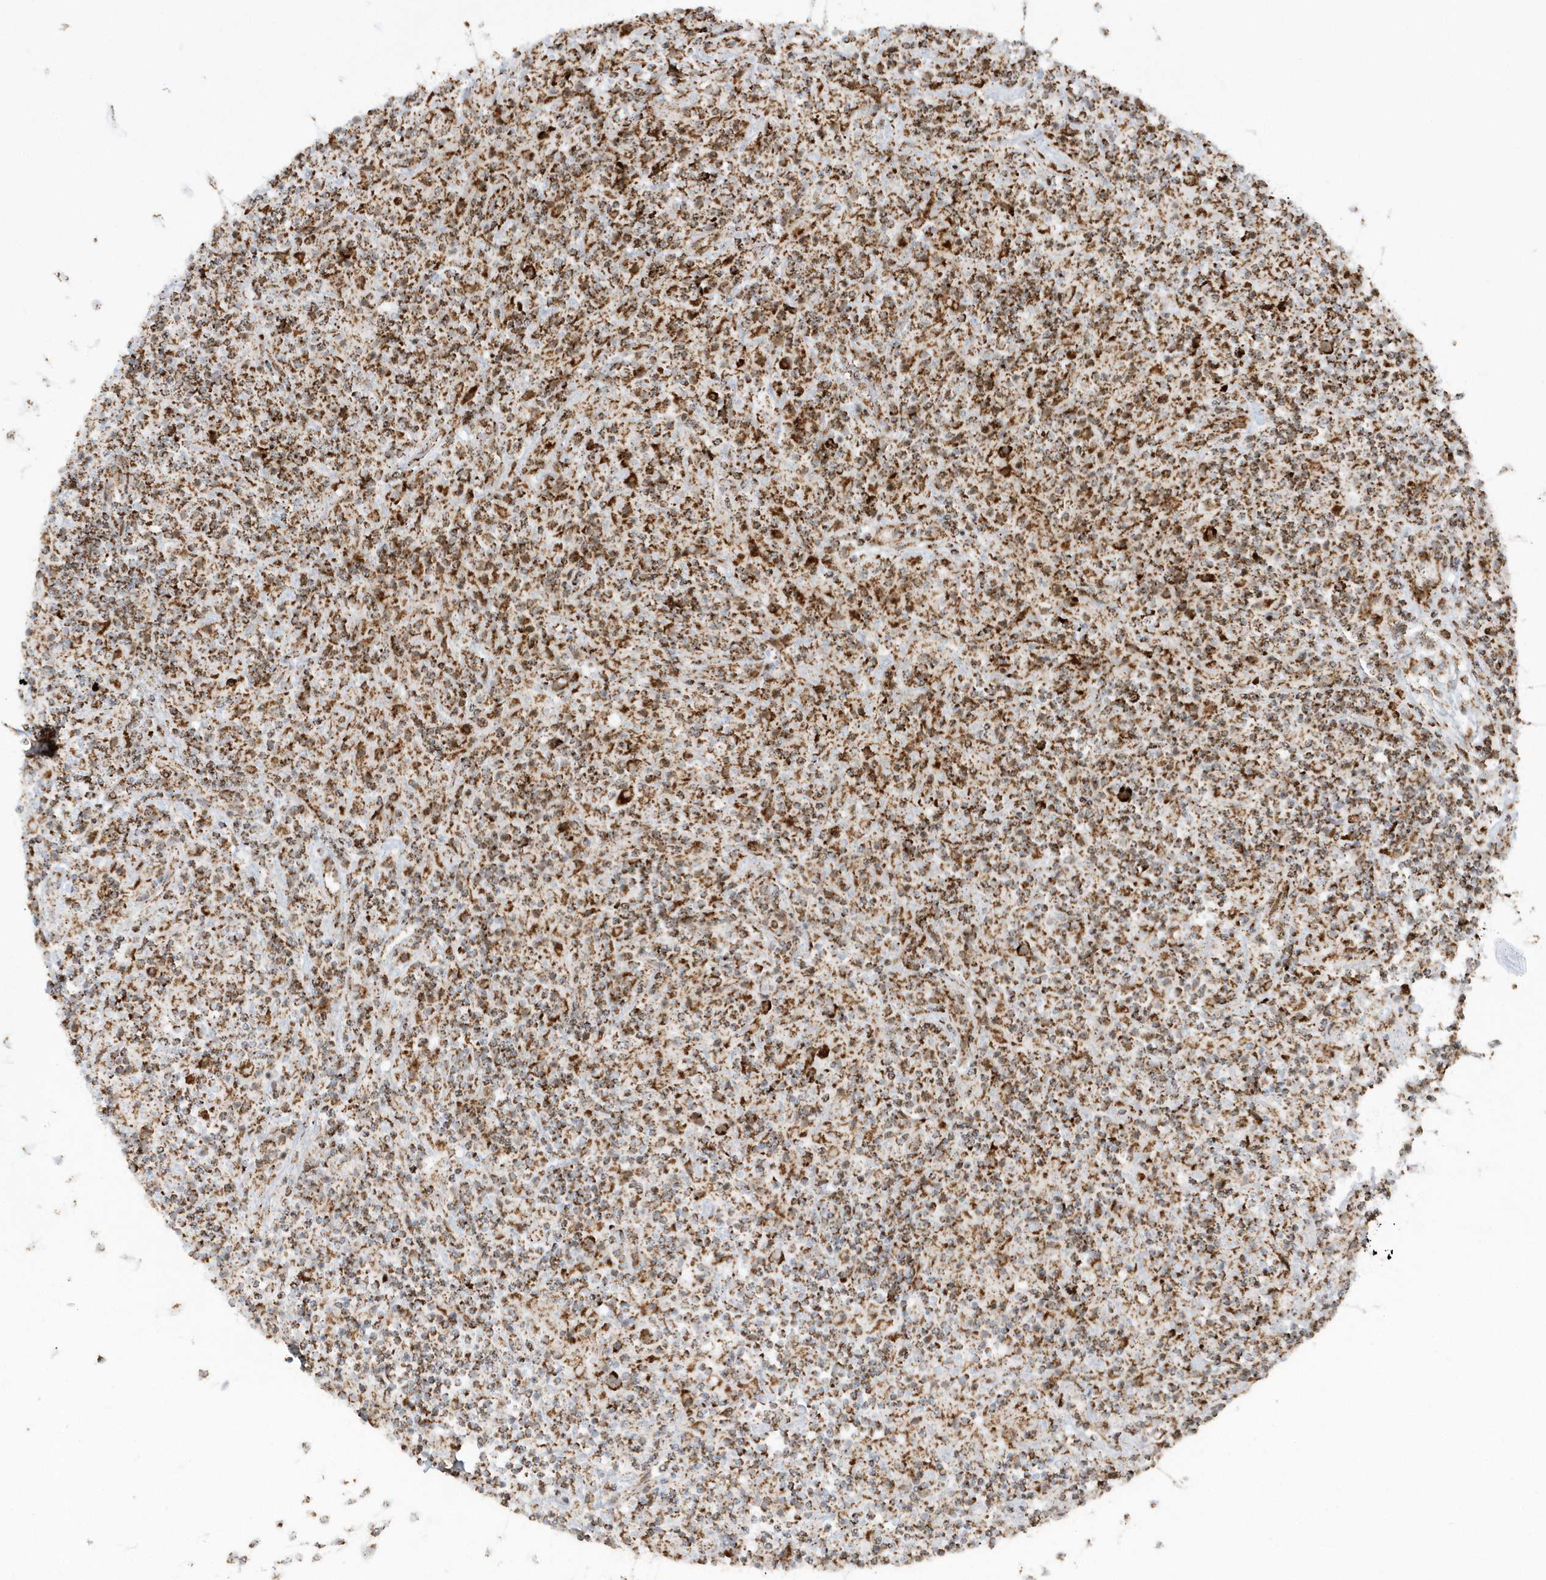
{"staining": {"intensity": "strong", "quantity": ">75%", "location": "cytoplasmic/membranous"}, "tissue": "lymphoma", "cell_type": "Tumor cells", "image_type": "cancer", "snomed": [{"axis": "morphology", "description": "Hodgkin's disease, NOS"}, {"axis": "topography", "description": "Lymph node"}], "caption": "Immunohistochemical staining of human lymphoma exhibits strong cytoplasmic/membranous protein expression in about >75% of tumor cells.", "gene": "CRY2", "patient": {"sex": "male", "age": 70}}